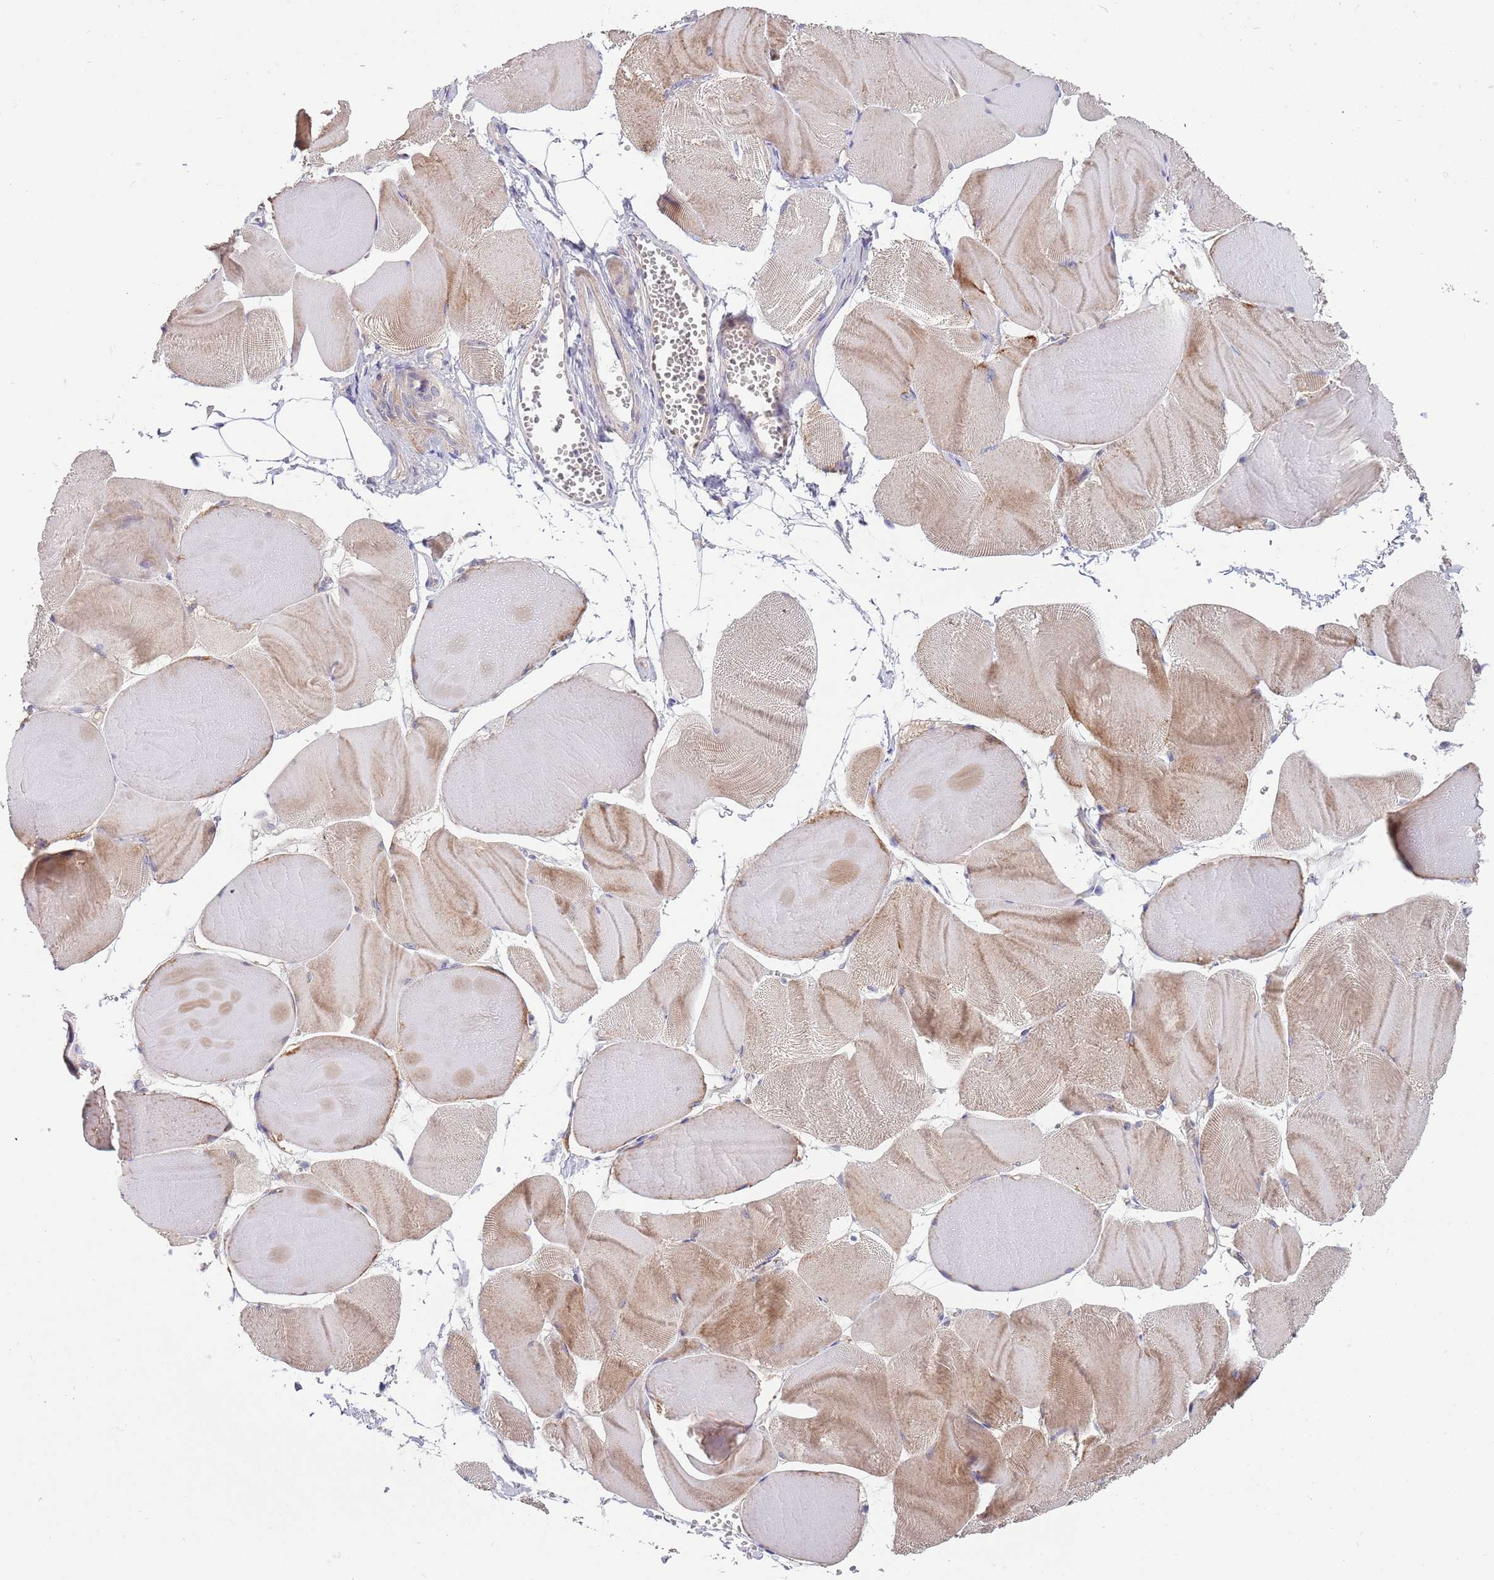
{"staining": {"intensity": "moderate", "quantity": "25%-75%", "location": "cytoplasmic/membranous"}, "tissue": "skeletal muscle", "cell_type": "Myocytes", "image_type": "normal", "snomed": [{"axis": "morphology", "description": "Normal tissue, NOS"}, {"axis": "morphology", "description": "Basal cell carcinoma"}, {"axis": "topography", "description": "Skeletal muscle"}], "caption": "Brown immunohistochemical staining in normal human skeletal muscle displays moderate cytoplasmic/membranous staining in about 25%-75% of myocytes. The protein of interest is shown in brown color, while the nuclei are stained blue.", "gene": "ABCC10", "patient": {"sex": "female", "age": 64}}